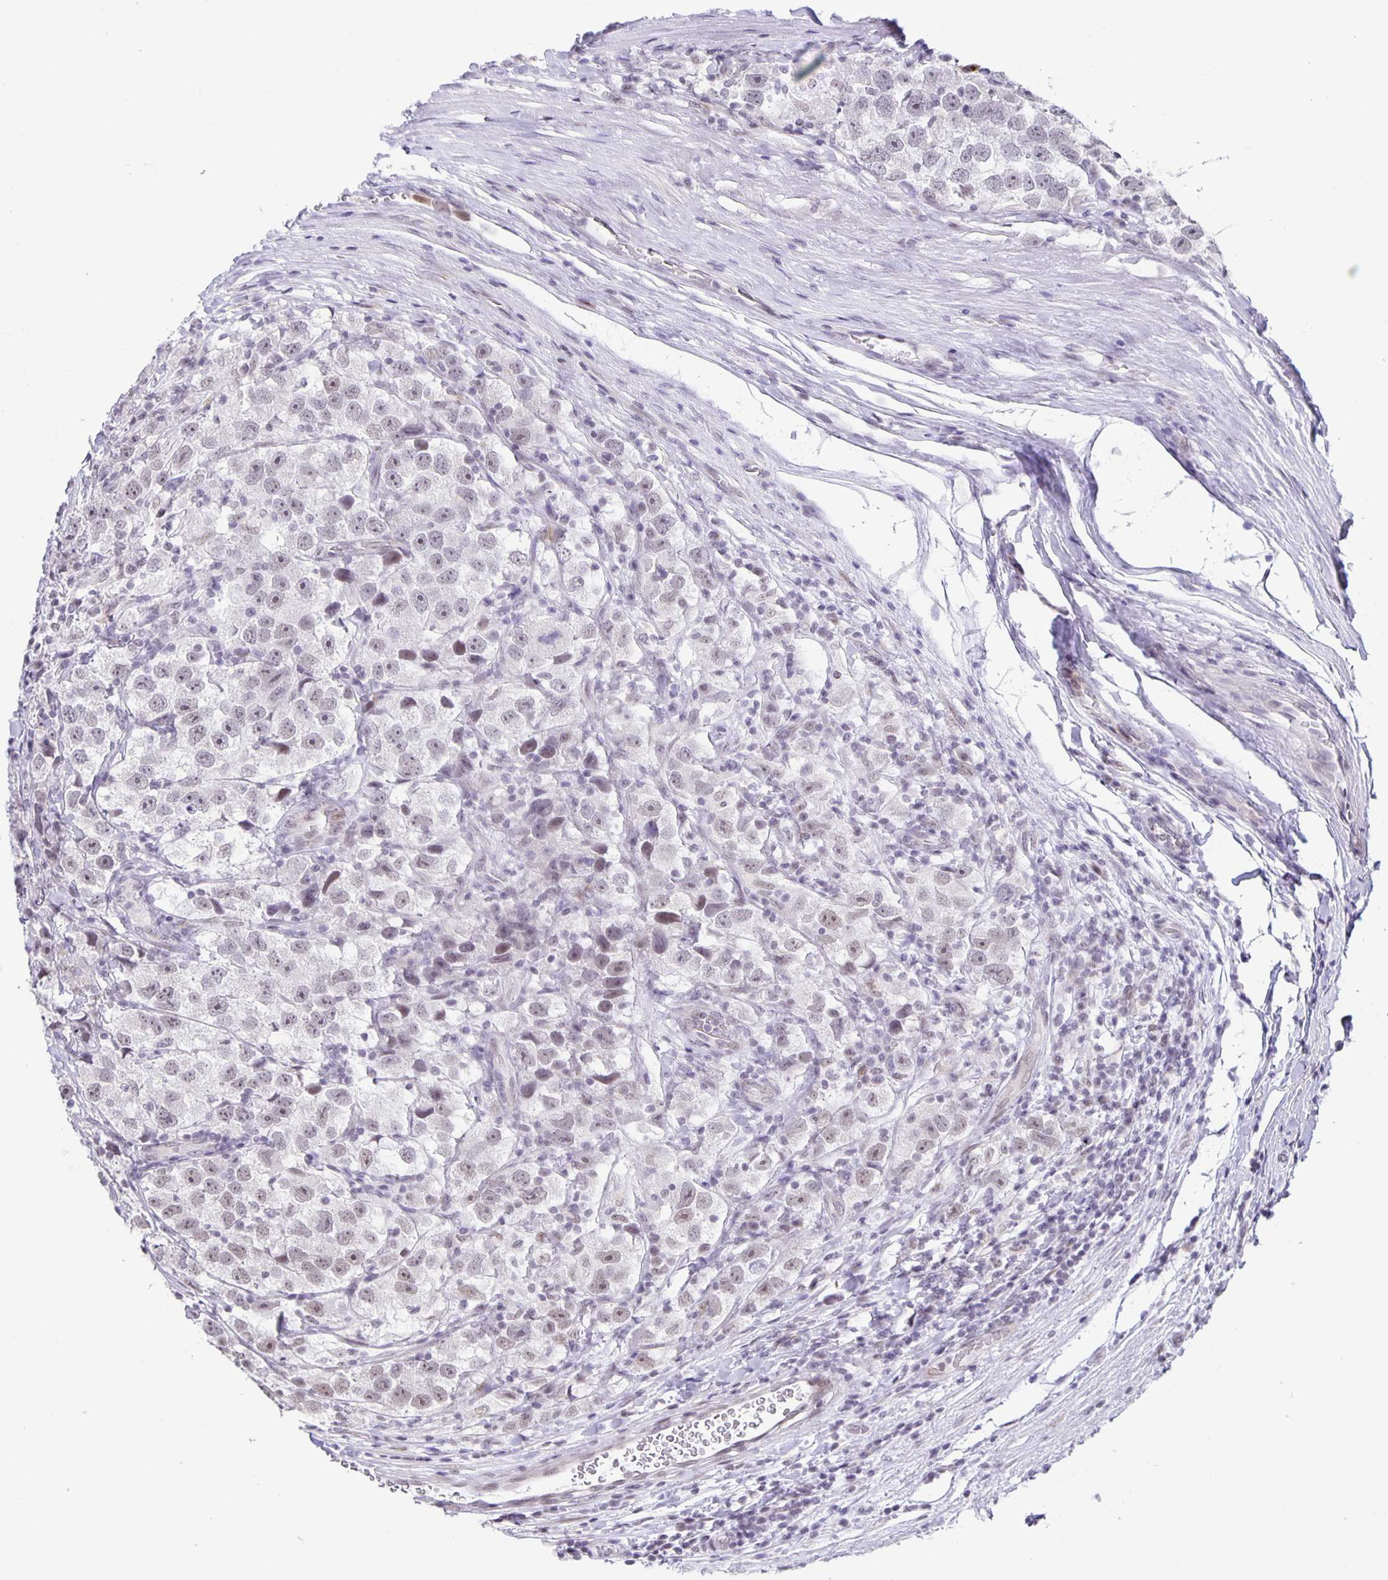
{"staining": {"intensity": "weak", "quantity": "25%-75%", "location": "nuclear"}, "tissue": "testis cancer", "cell_type": "Tumor cells", "image_type": "cancer", "snomed": [{"axis": "morphology", "description": "Seminoma, NOS"}, {"axis": "topography", "description": "Testis"}], "caption": "Testis seminoma tissue displays weak nuclear positivity in approximately 25%-75% of tumor cells", "gene": "PHRF1", "patient": {"sex": "male", "age": 26}}